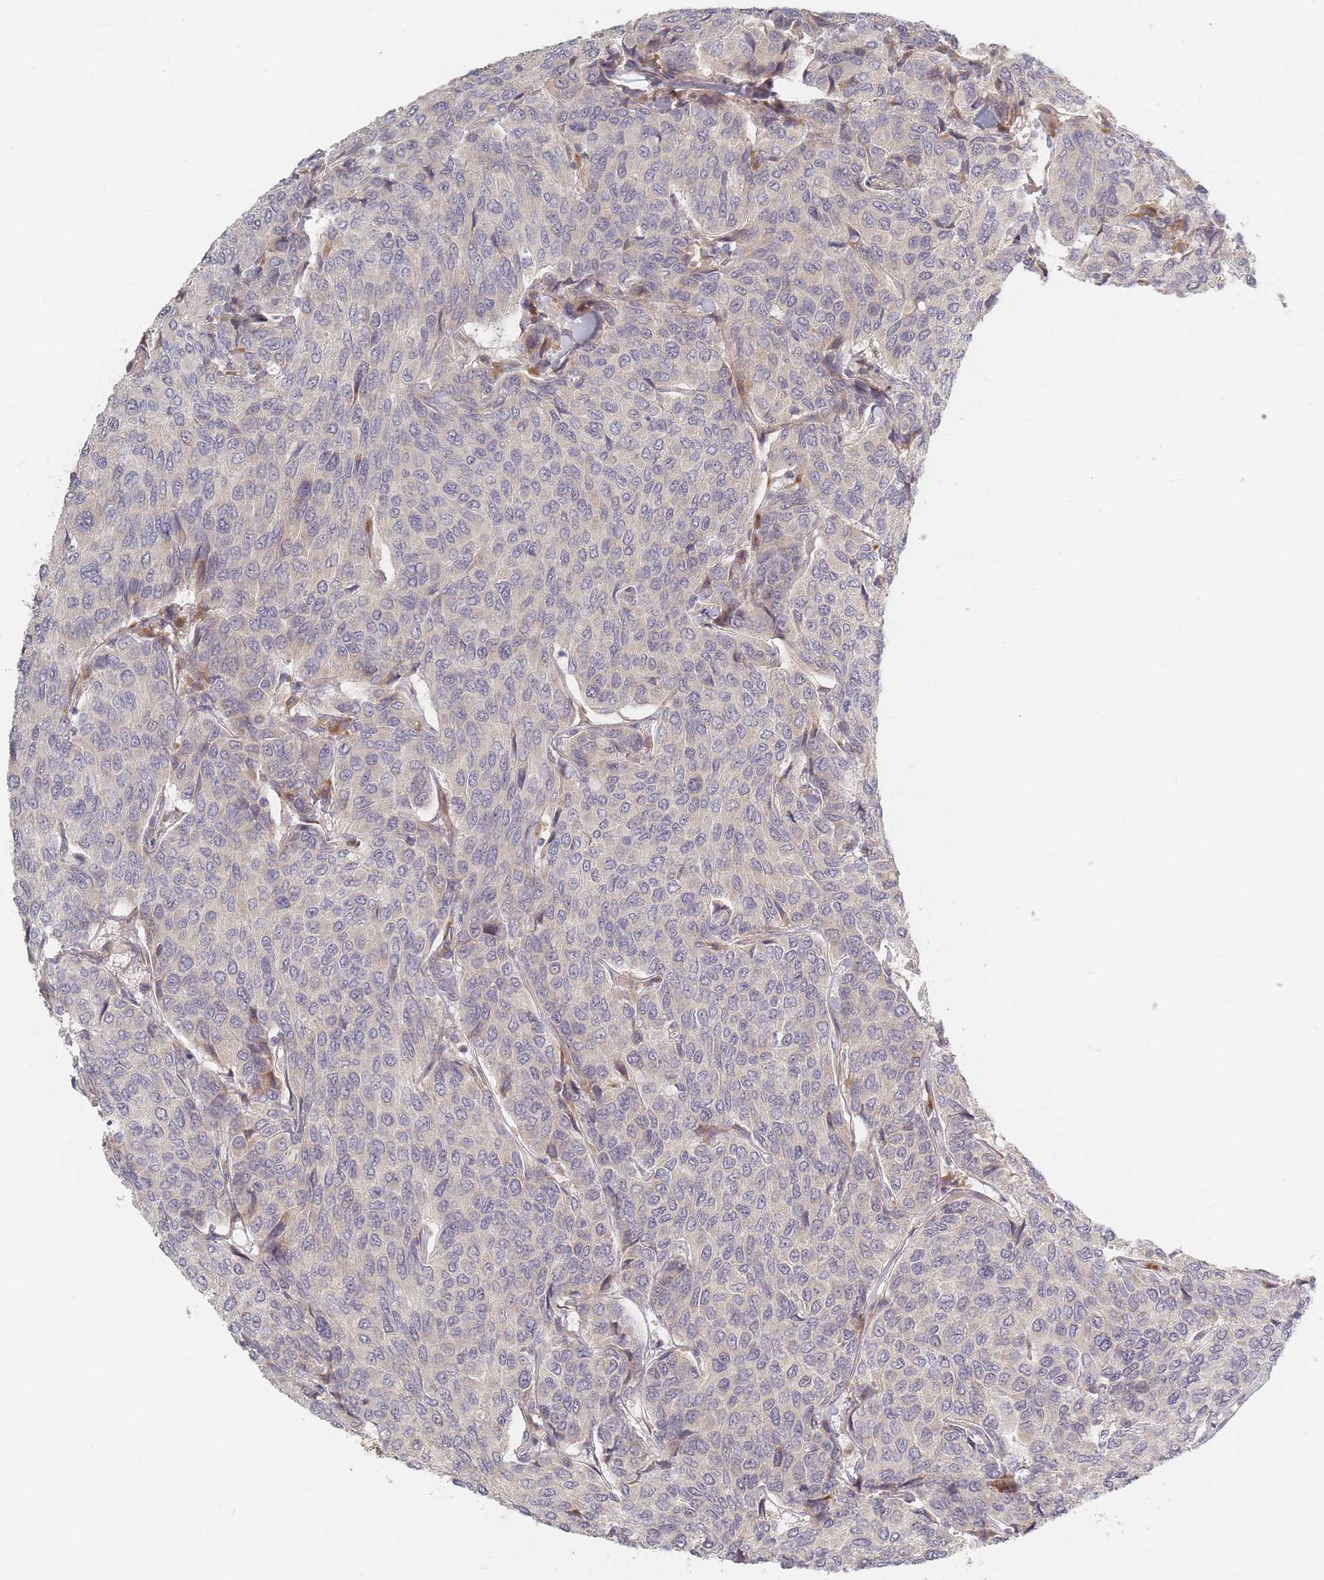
{"staining": {"intensity": "negative", "quantity": "none", "location": "none"}, "tissue": "breast cancer", "cell_type": "Tumor cells", "image_type": "cancer", "snomed": [{"axis": "morphology", "description": "Duct carcinoma"}, {"axis": "topography", "description": "Breast"}], "caption": "Tumor cells show no significant positivity in breast infiltrating ductal carcinoma. Brightfield microscopy of IHC stained with DAB (brown) and hematoxylin (blue), captured at high magnification.", "gene": "ZKSCAN7", "patient": {"sex": "female", "age": 55}}